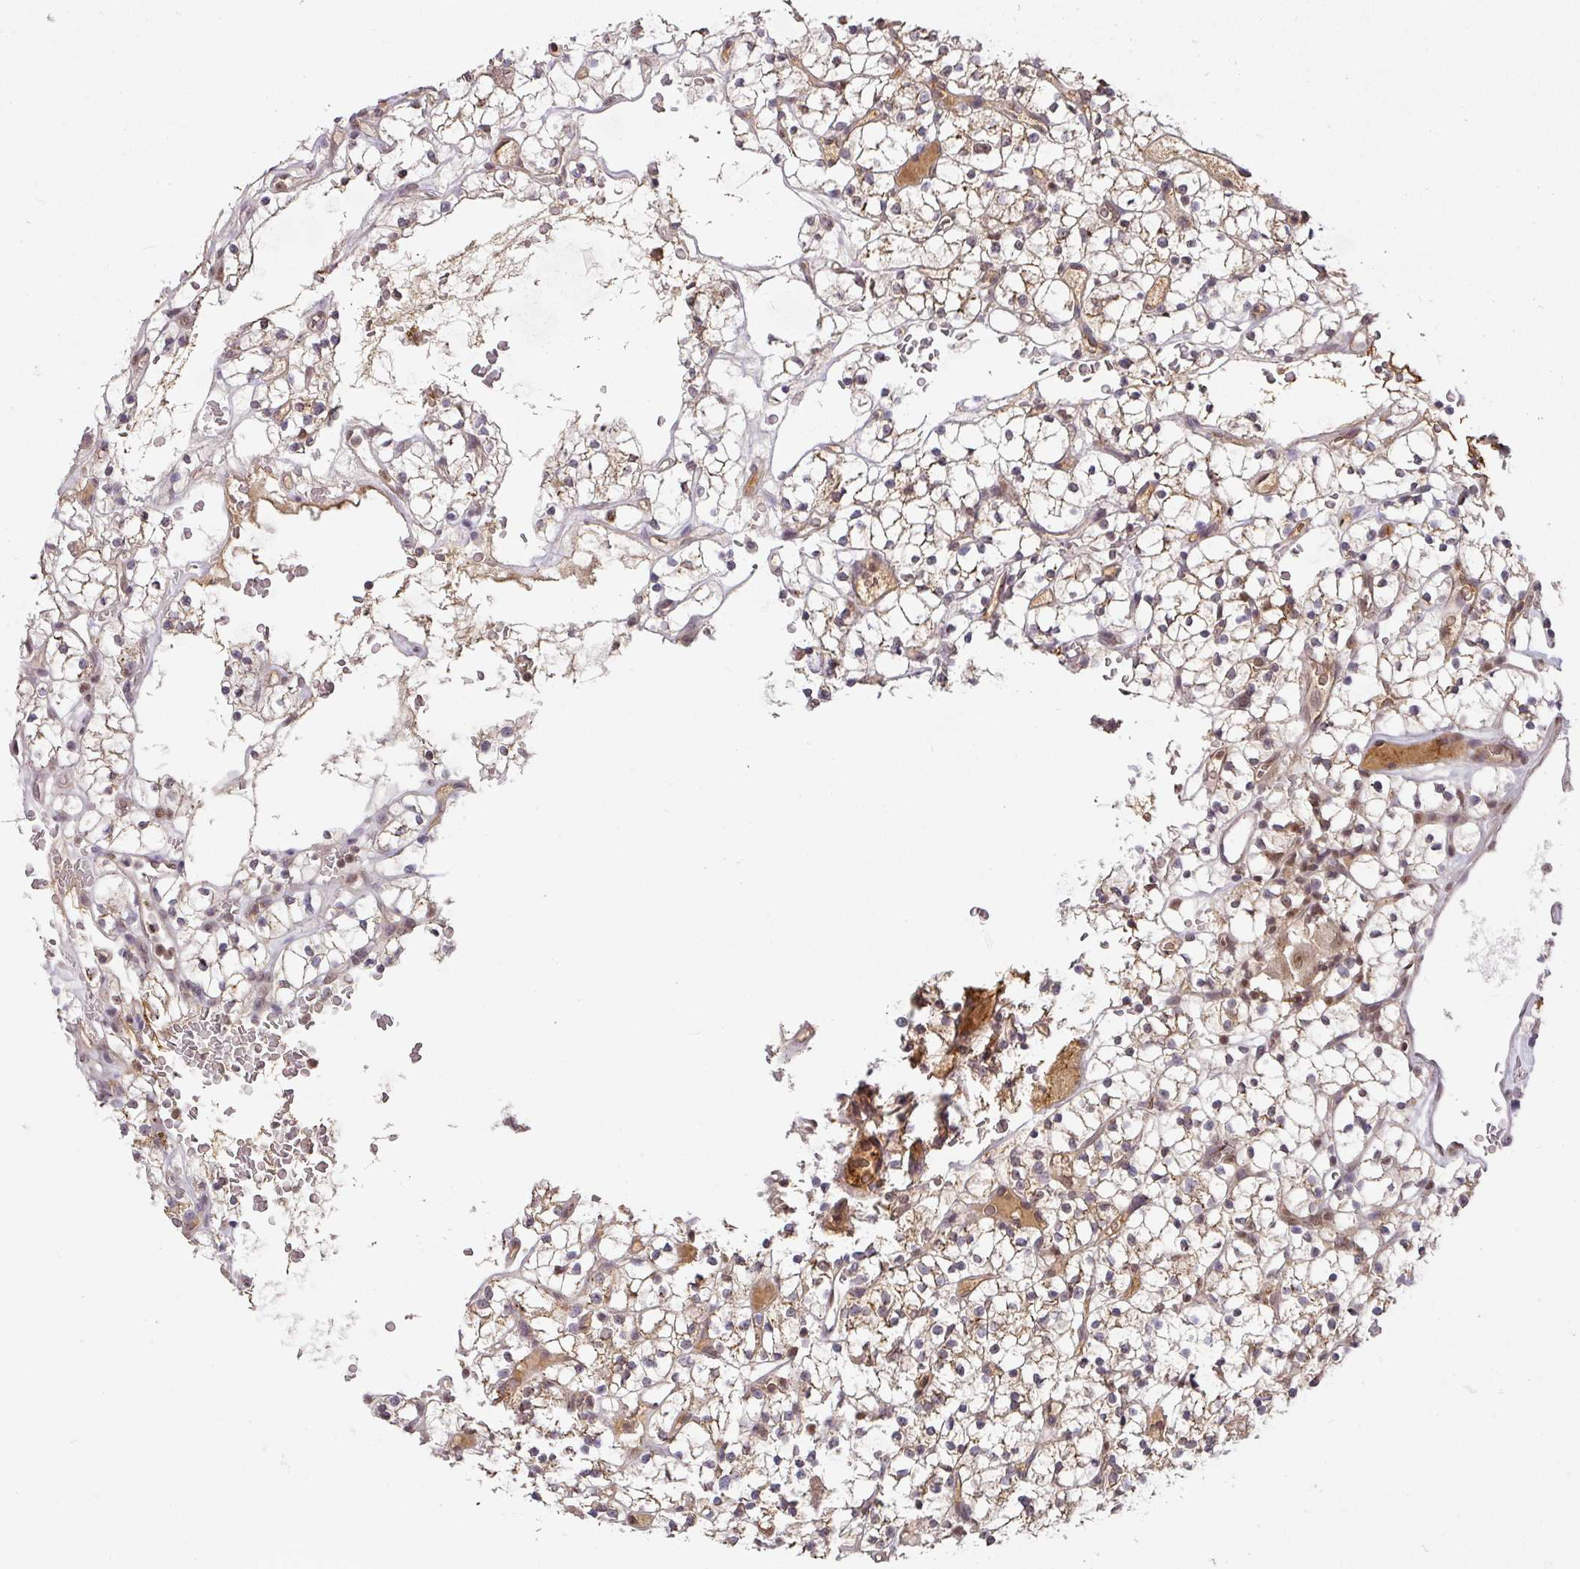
{"staining": {"intensity": "weak", "quantity": ">75%", "location": "cytoplasmic/membranous"}, "tissue": "renal cancer", "cell_type": "Tumor cells", "image_type": "cancer", "snomed": [{"axis": "morphology", "description": "Adenocarcinoma, NOS"}, {"axis": "topography", "description": "Kidney"}], "caption": "This histopathology image displays immunohistochemistry staining of human renal adenocarcinoma, with low weak cytoplasmic/membranous positivity in about >75% of tumor cells.", "gene": "RANBP9", "patient": {"sex": "female", "age": 64}}